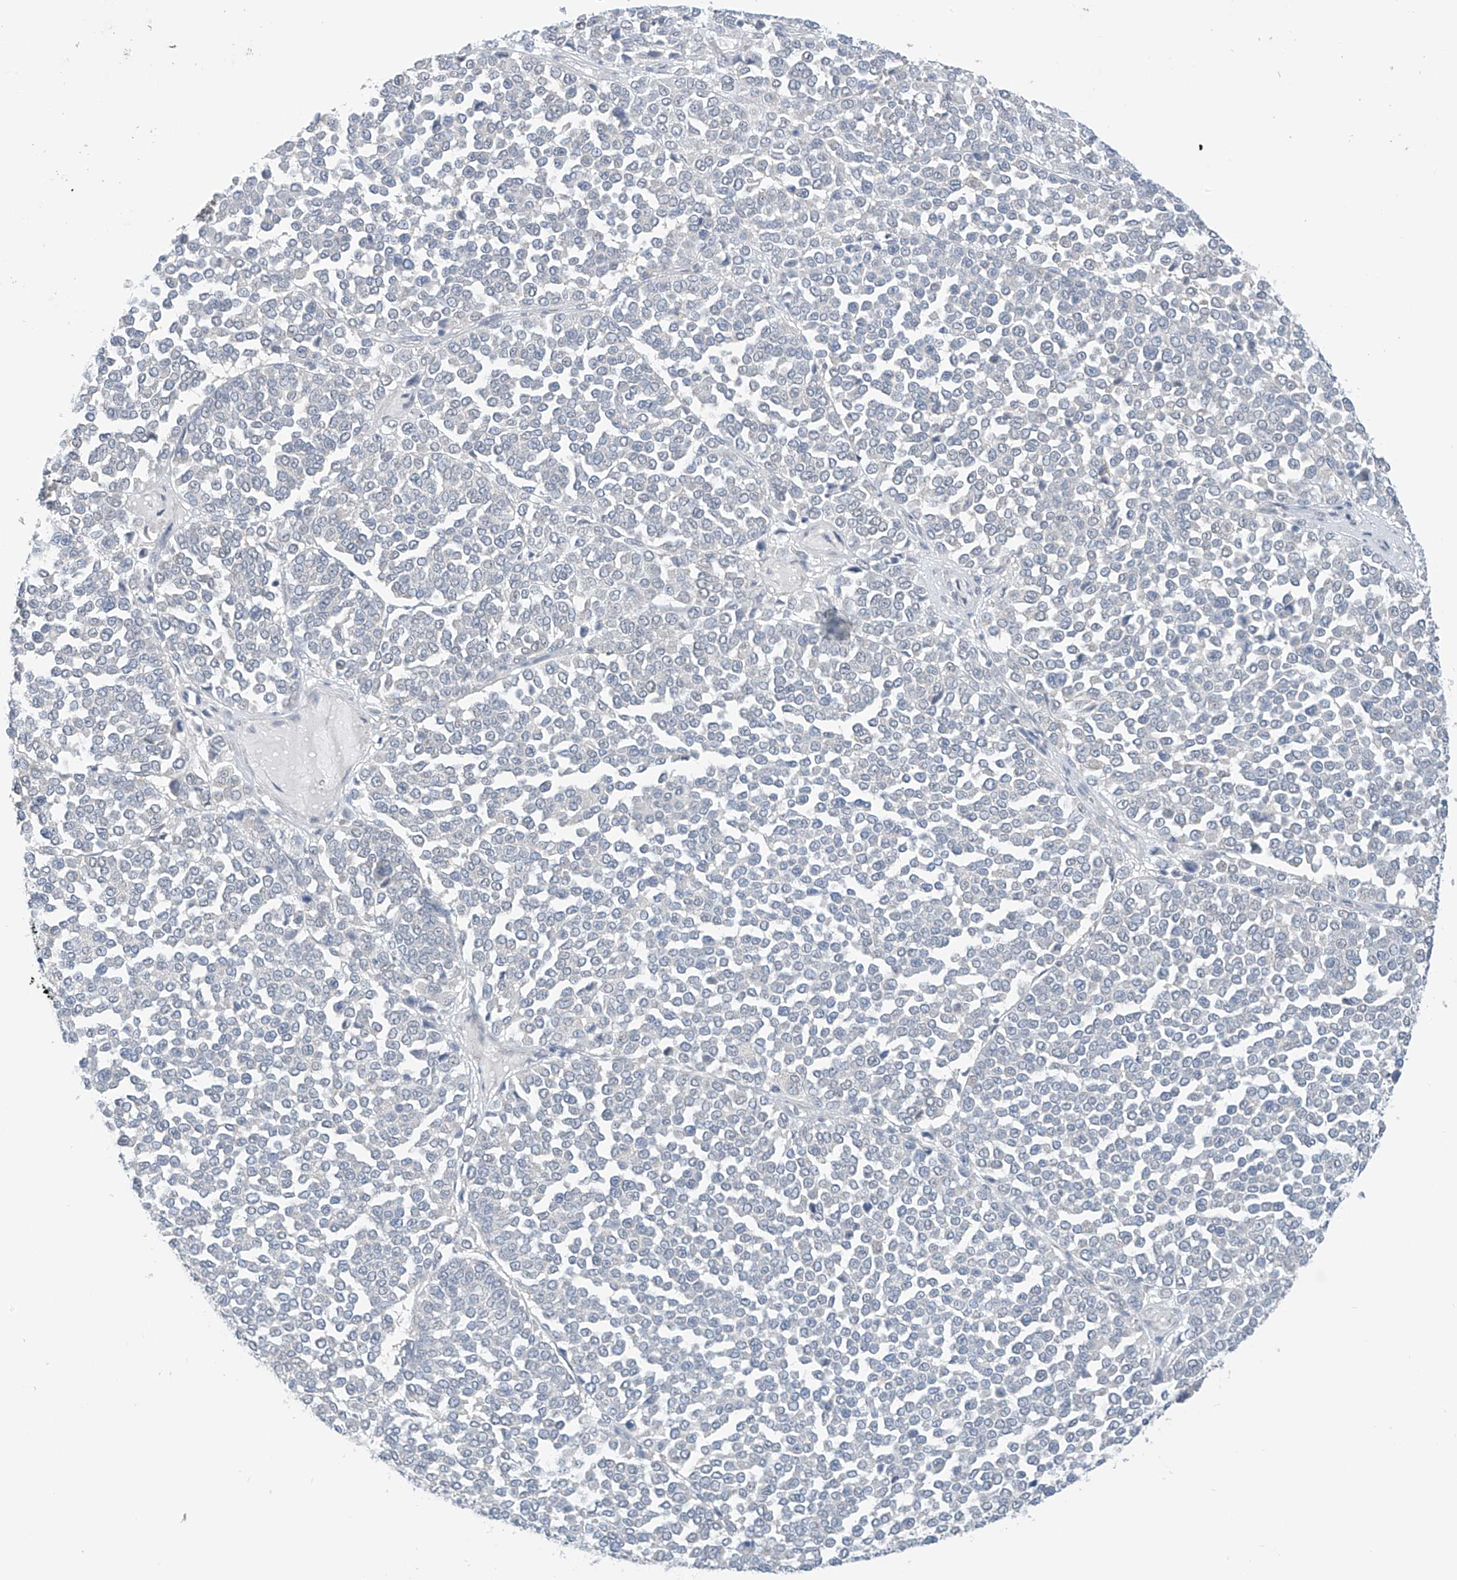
{"staining": {"intensity": "negative", "quantity": "none", "location": "none"}, "tissue": "melanoma", "cell_type": "Tumor cells", "image_type": "cancer", "snomed": [{"axis": "morphology", "description": "Malignant melanoma, Metastatic site"}, {"axis": "topography", "description": "Pancreas"}], "caption": "Immunohistochemical staining of malignant melanoma (metastatic site) exhibits no significant expression in tumor cells.", "gene": "APLF", "patient": {"sex": "female", "age": 30}}